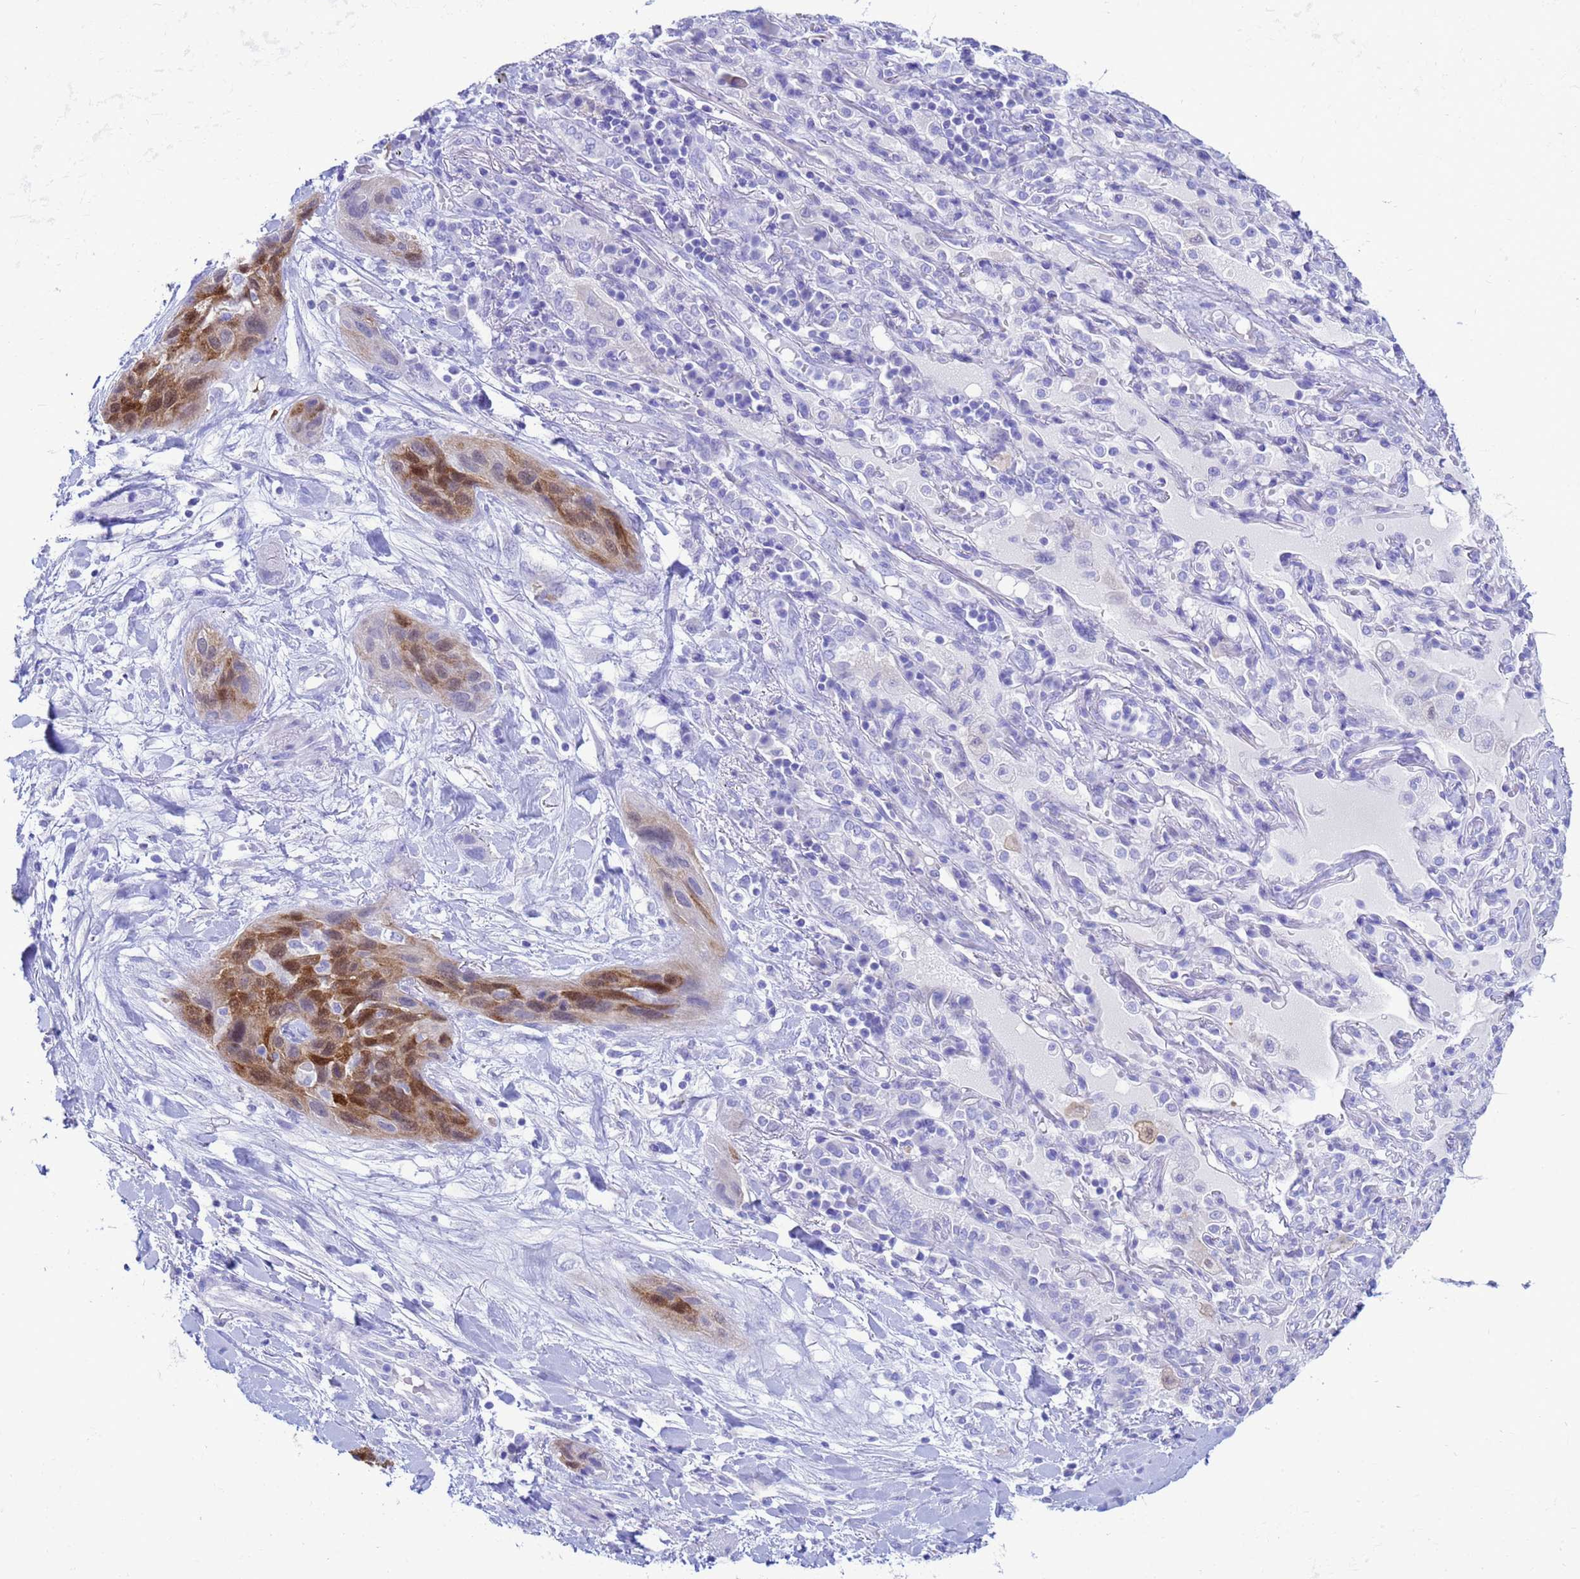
{"staining": {"intensity": "moderate", "quantity": ">75%", "location": "cytoplasmic/membranous,nuclear"}, "tissue": "lung cancer", "cell_type": "Tumor cells", "image_type": "cancer", "snomed": [{"axis": "morphology", "description": "Squamous cell carcinoma, NOS"}, {"axis": "topography", "description": "Lung"}], "caption": "Human squamous cell carcinoma (lung) stained with a protein marker shows moderate staining in tumor cells.", "gene": "AKR1C2", "patient": {"sex": "female", "age": 70}}